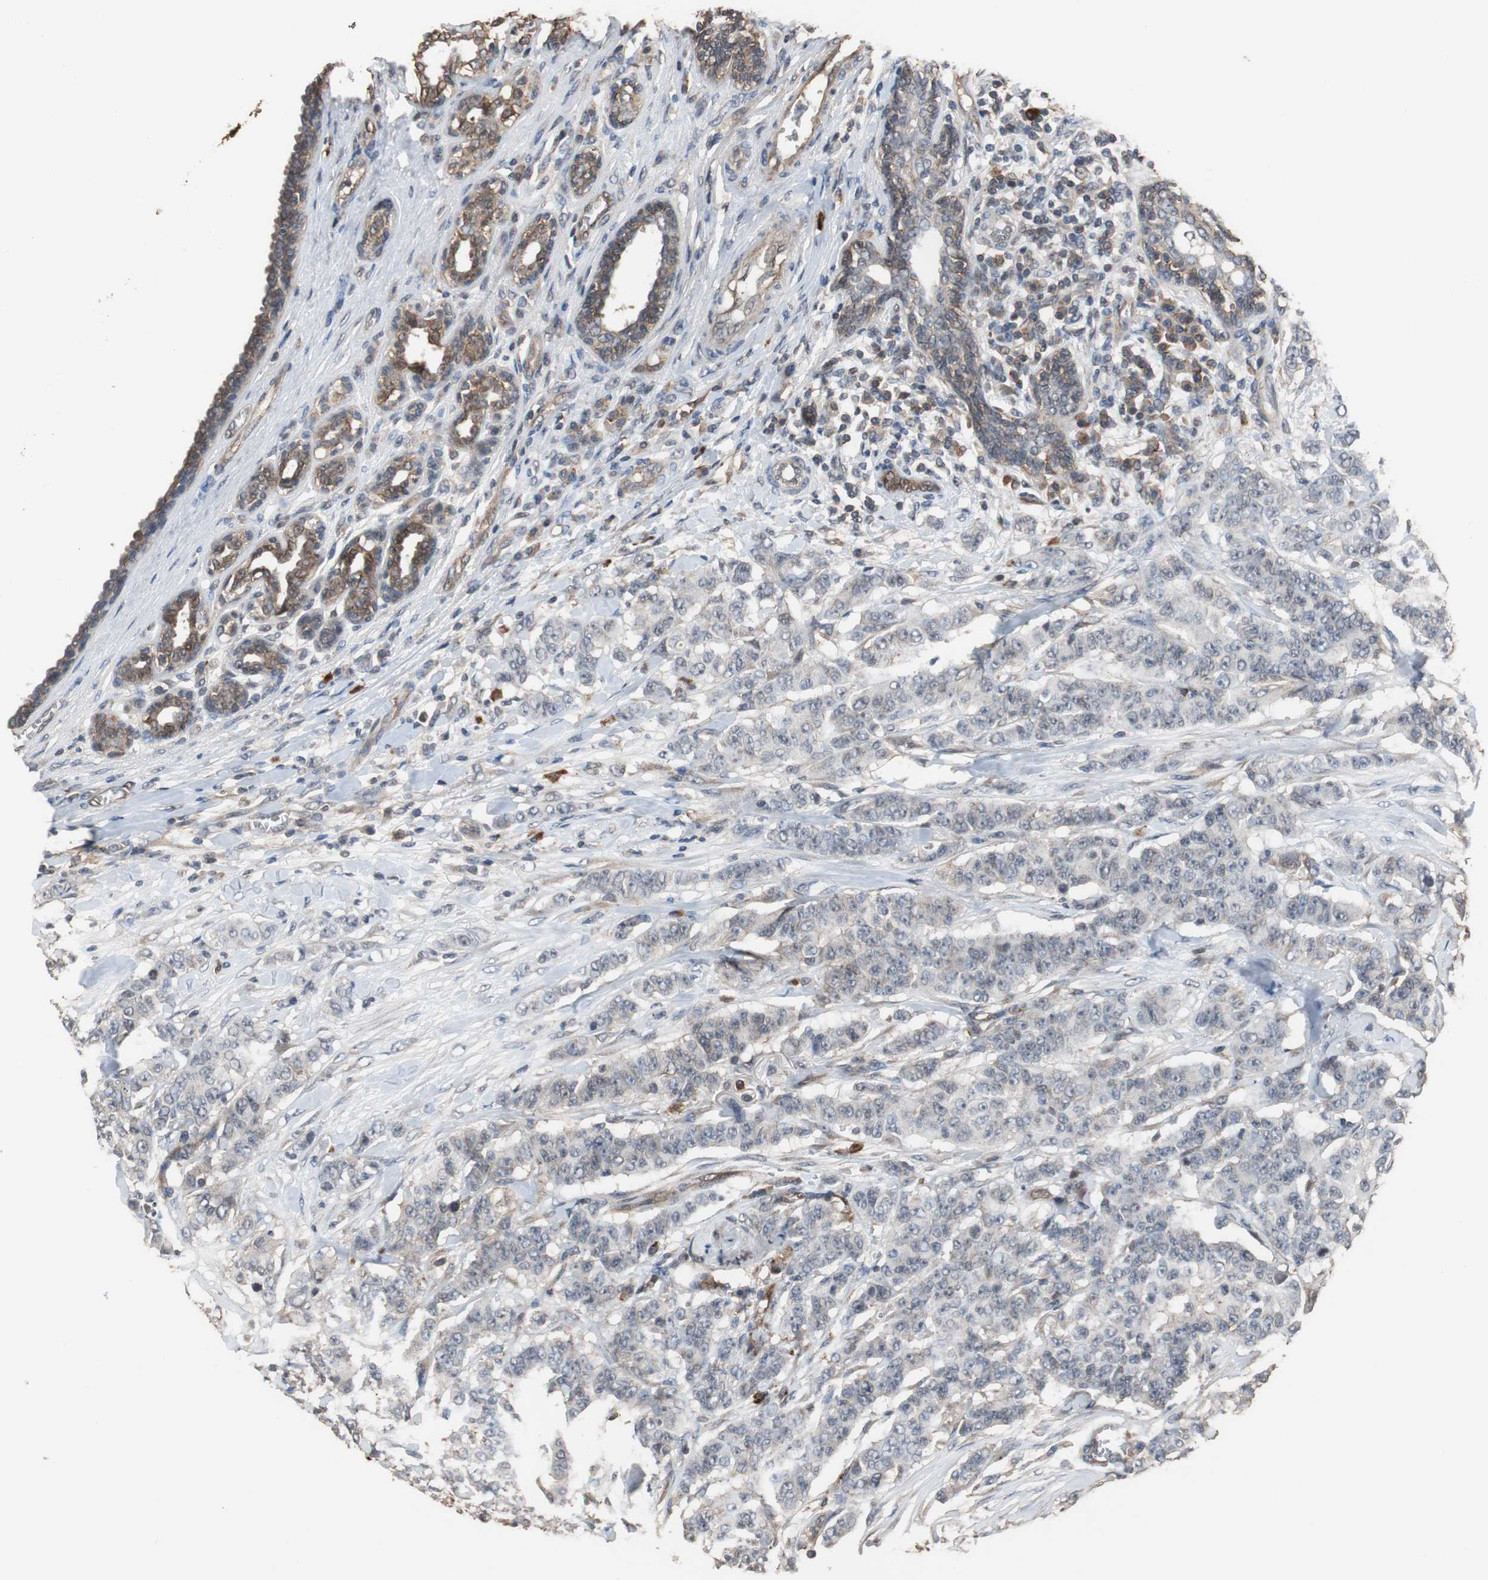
{"staining": {"intensity": "weak", "quantity": "<25%", "location": "cytoplasmic/membranous"}, "tissue": "breast cancer", "cell_type": "Tumor cells", "image_type": "cancer", "snomed": [{"axis": "morphology", "description": "Duct carcinoma"}, {"axis": "topography", "description": "Breast"}], "caption": "Image shows no significant protein expression in tumor cells of invasive ductal carcinoma (breast).", "gene": "NDRG1", "patient": {"sex": "female", "age": 40}}